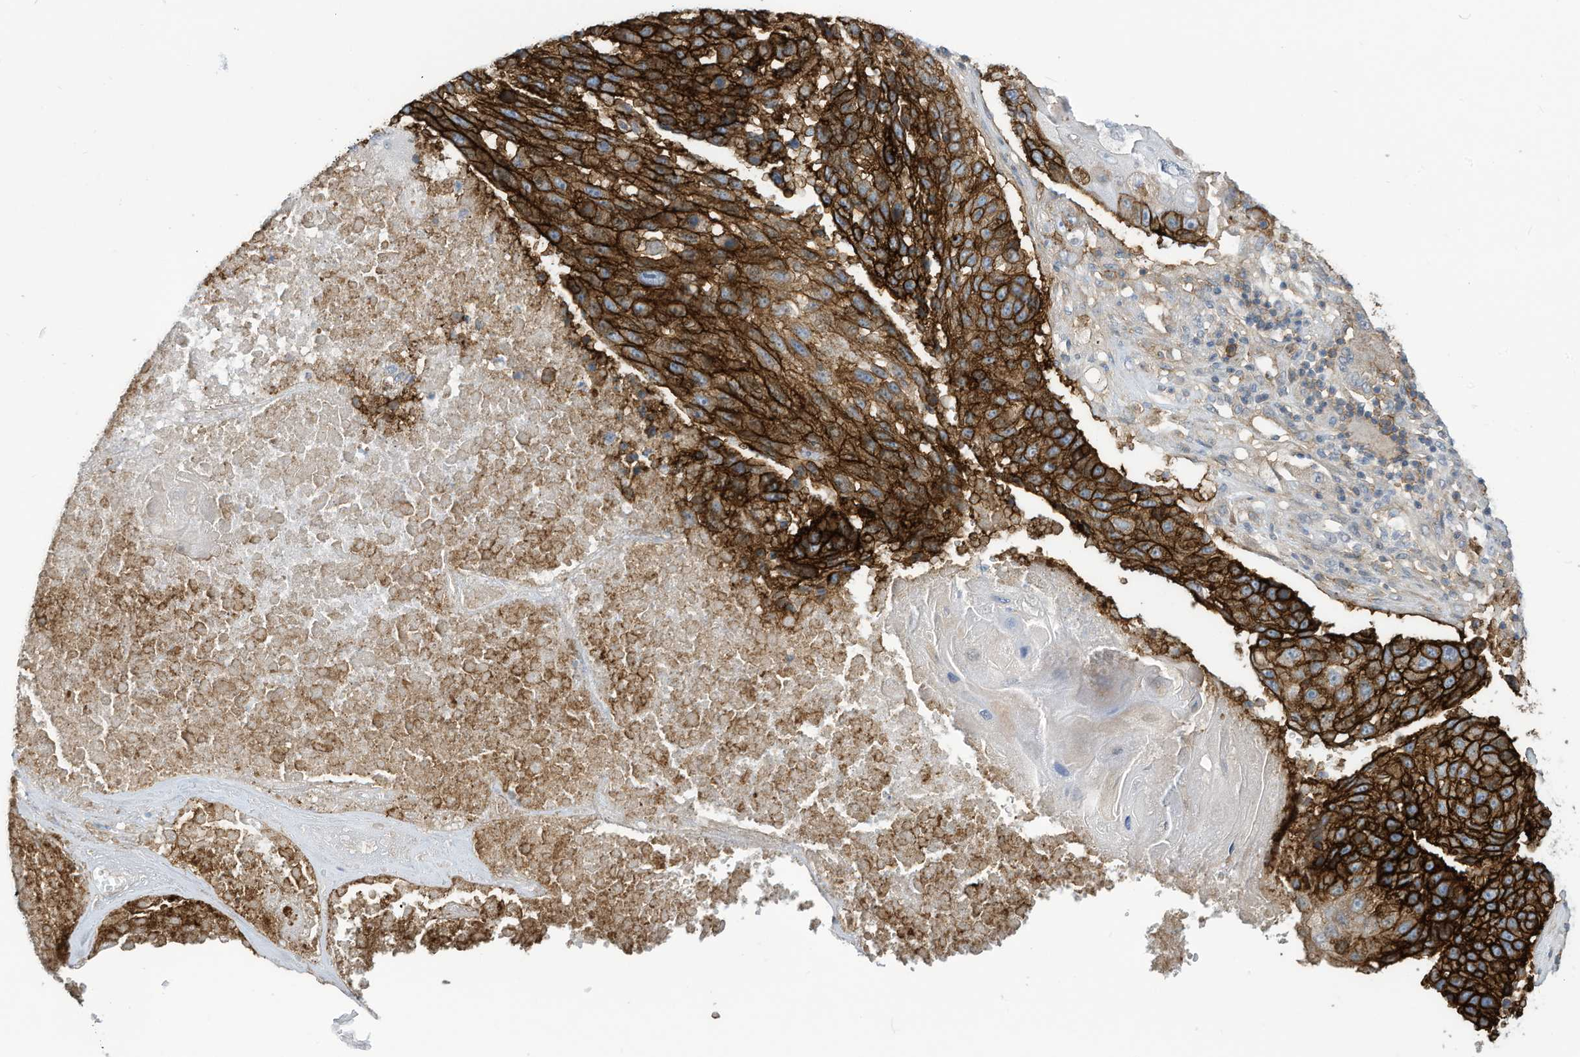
{"staining": {"intensity": "strong", "quantity": ">75%", "location": "cytoplasmic/membranous"}, "tissue": "lung cancer", "cell_type": "Tumor cells", "image_type": "cancer", "snomed": [{"axis": "morphology", "description": "Squamous cell carcinoma, NOS"}, {"axis": "topography", "description": "Lung"}], "caption": "Protein analysis of lung cancer (squamous cell carcinoma) tissue displays strong cytoplasmic/membranous expression in about >75% of tumor cells. (Stains: DAB (3,3'-diaminobenzidine) in brown, nuclei in blue, Microscopy: brightfield microscopy at high magnification).", "gene": "SLC1A5", "patient": {"sex": "male", "age": 61}}